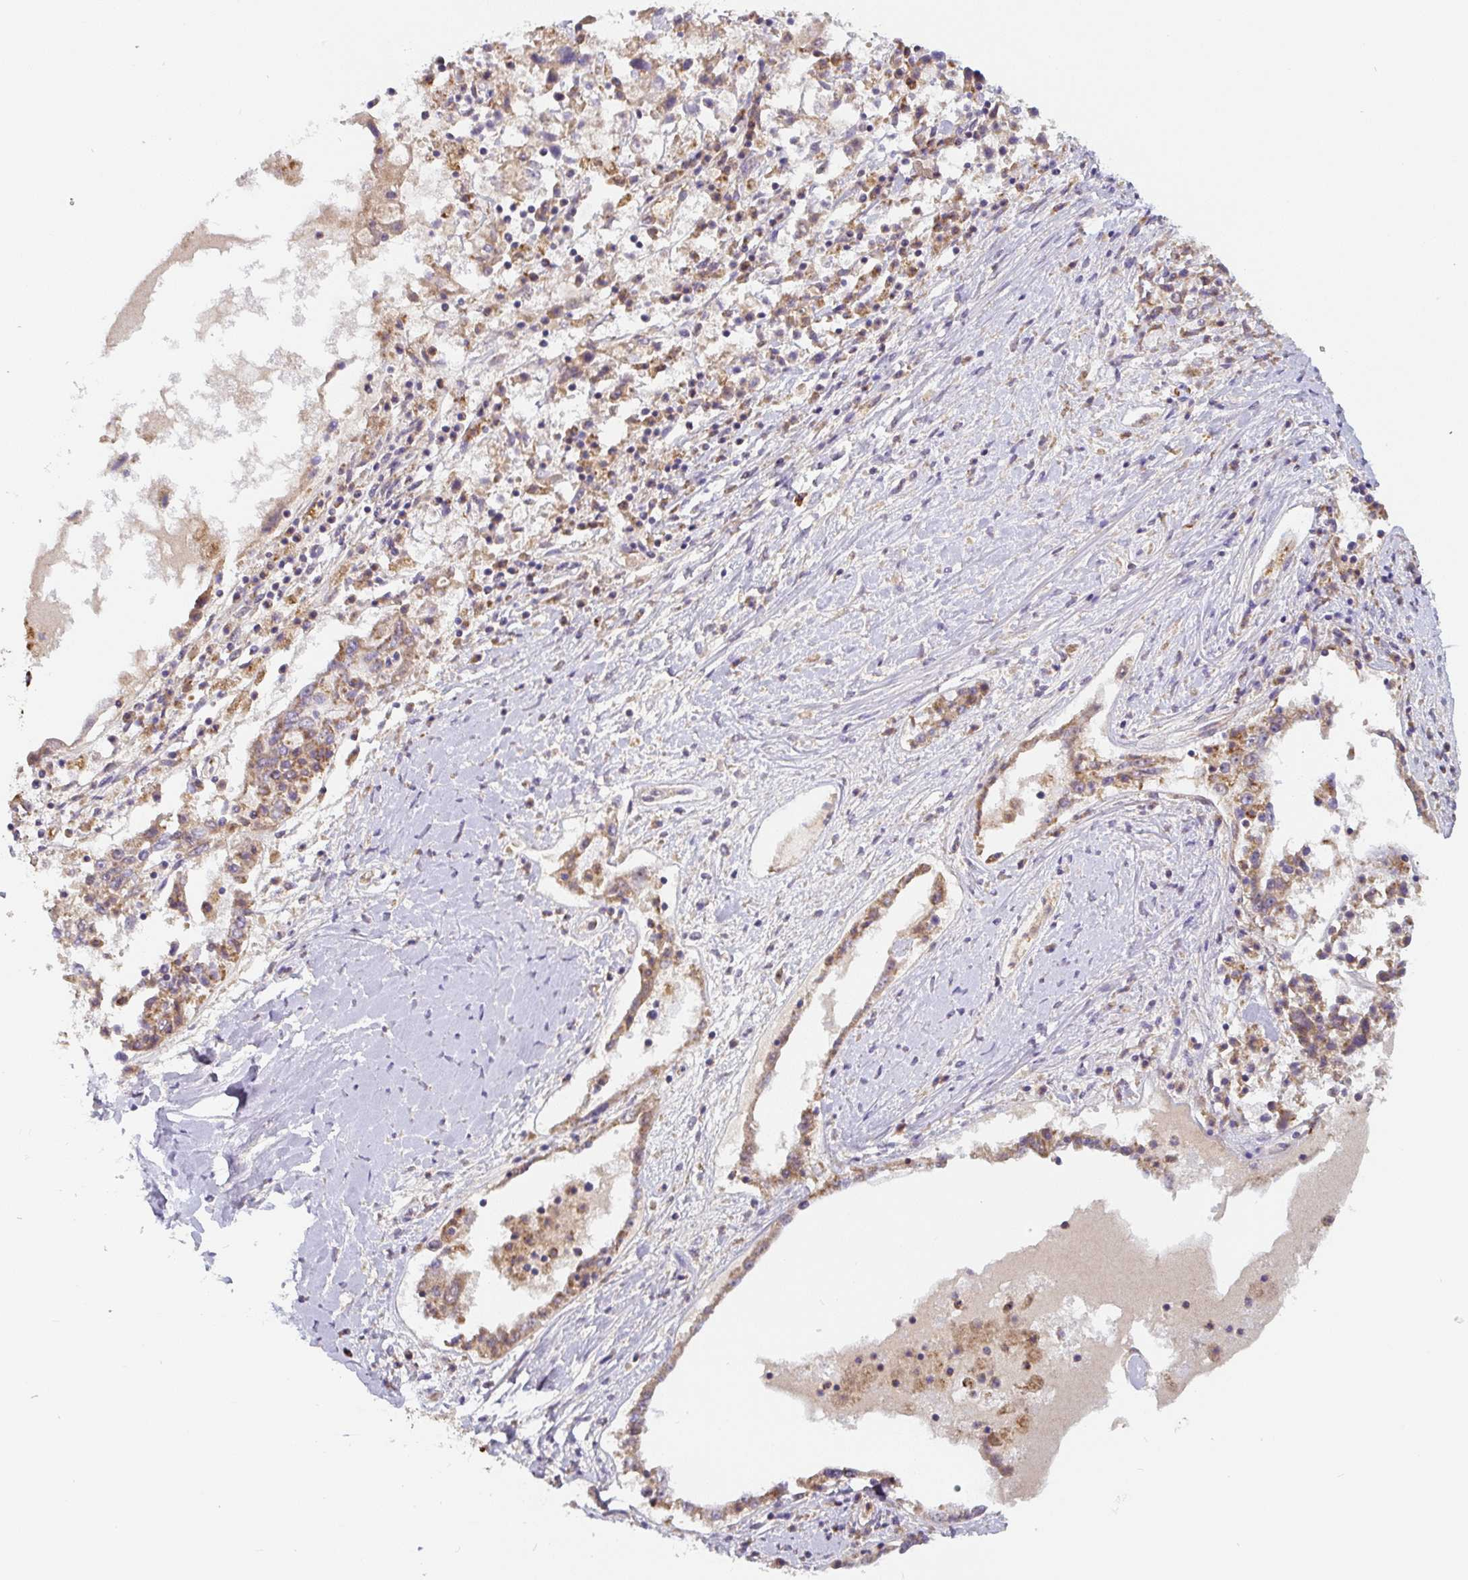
{"staining": {"intensity": "moderate", "quantity": ">75%", "location": "cytoplasmic/membranous"}, "tissue": "ovarian cancer", "cell_type": "Tumor cells", "image_type": "cancer", "snomed": [{"axis": "morphology", "description": "Carcinoma, endometroid"}, {"axis": "topography", "description": "Ovary"}], "caption": "IHC histopathology image of neoplastic tissue: ovarian cancer (endometroid carcinoma) stained using immunohistochemistry shows medium levels of moderate protein expression localized specifically in the cytoplasmic/membranous of tumor cells, appearing as a cytoplasmic/membranous brown color.", "gene": "MT-CO2", "patient": {"sex": "female", "age": 62}}